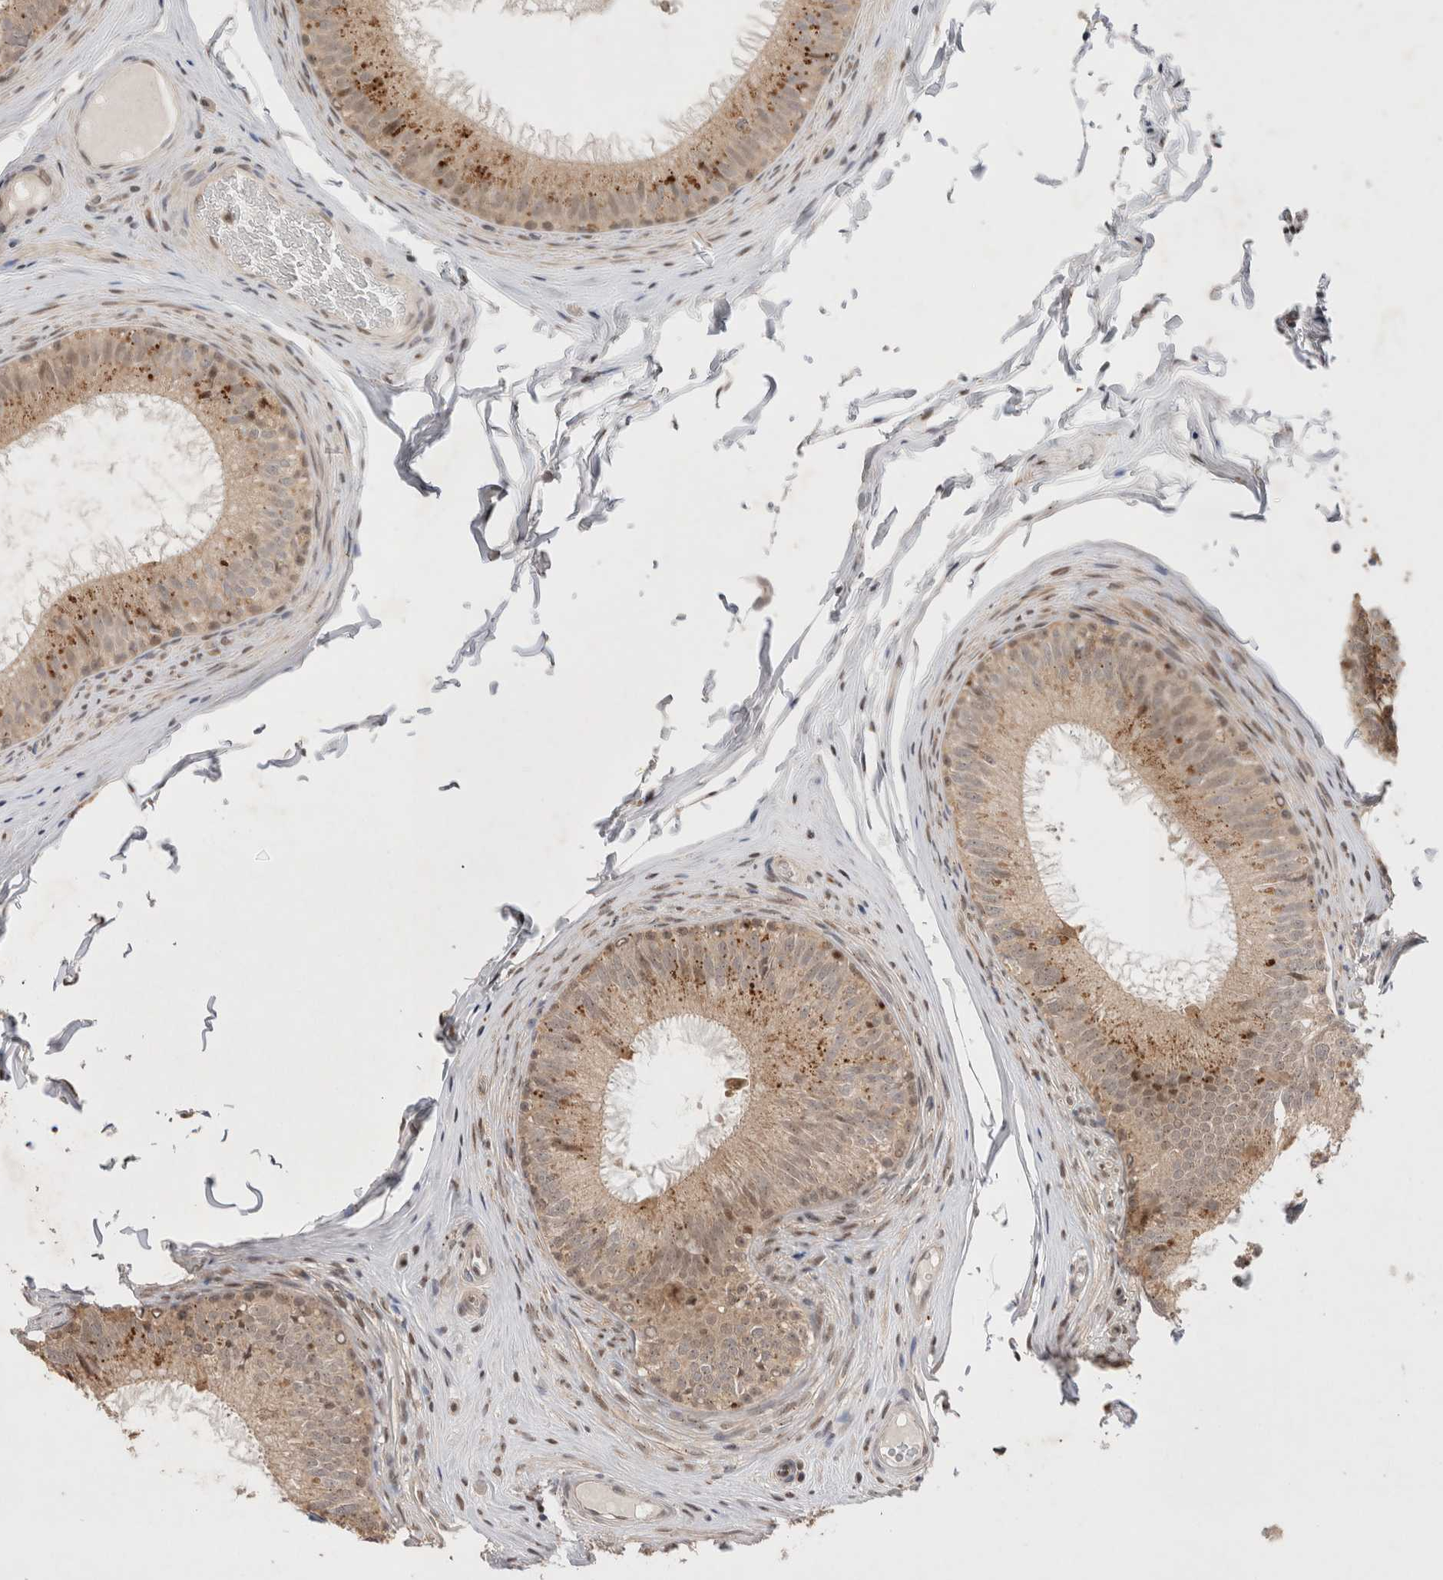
{"staining": {"intensity": "moderate", "quantity": "25%-75%", "location": "cytoplasmic/membranous"}, "tissue": "epididymis", "cell_type": "Glandular cells", "image_type": "normal", "snomed": [{"axis": "morphology", "description": "Normal tissue, NOS"}, {"axis": "topography", "description": "Epididymis"}], "caption": "Moderate cytoplasmic/membranous expression is present in approximately 25%-75% of glandular cells in benign epididymis. The staining was performed using DAB, with brown indicating positive protein expression. Nuclei are stained blue with hematoxylin.", "gene": "SLC29A1", "patient": {"sex": "male", "age": 32}}